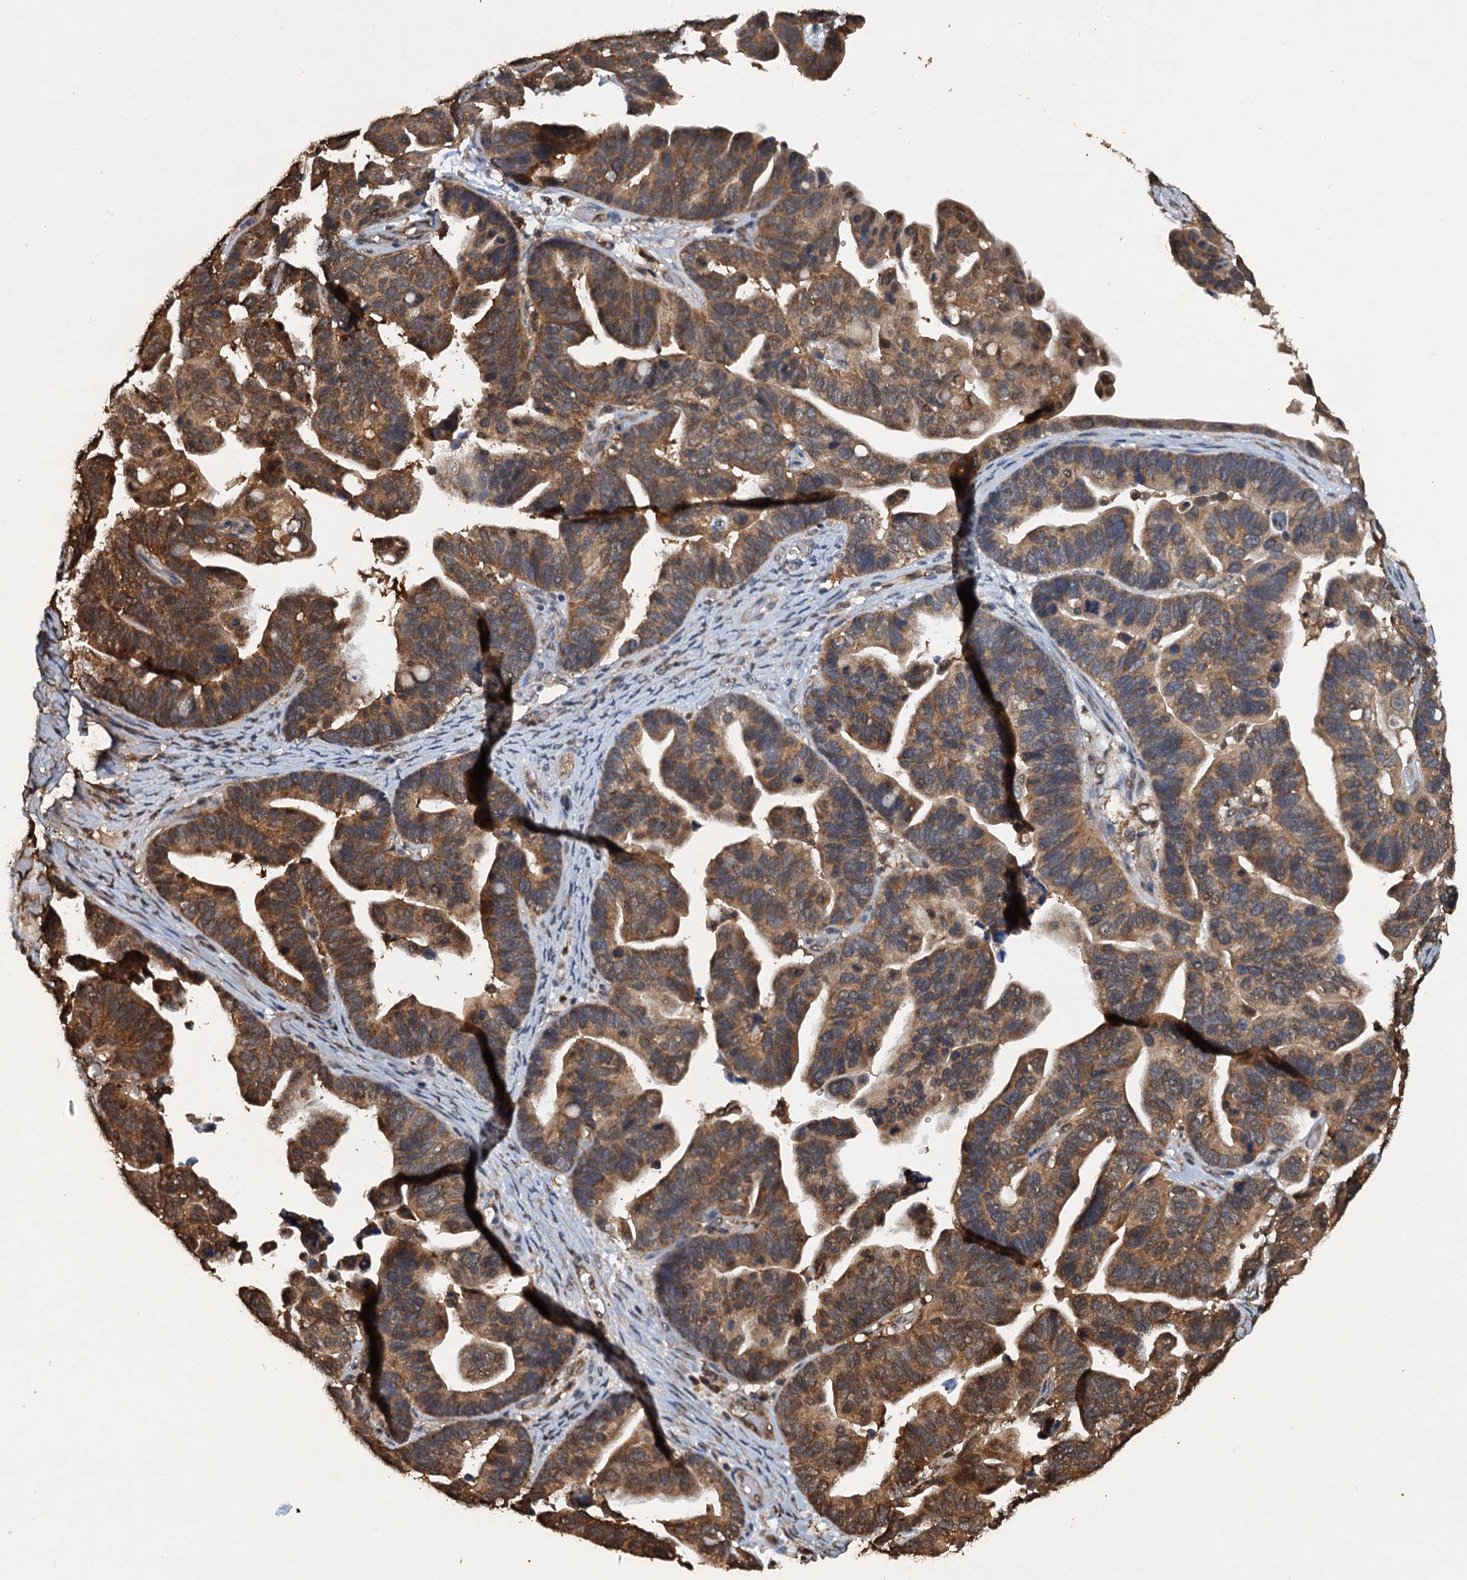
{"staining": {"intensity": "moderate", "quantity": ">75%", "location": "cytoplasmic/membranous"}, "tissue": "ovarian cancer", "cell_type": "Tumor cells", "image_type": "cancer", "snomed": [{"axis": "morphology", "description": "Cystadenocarcinoma, serous, NOS"}, {"axis": "topography", "description": "Ovary"}], "caption": "Serous cystadenocarcinoma (ovarian) tissue reveals moderate cytoplasmic/membranous expression in about >75% of tumor cells, visualized by immunohistochemistry. (Stains: DAB in brown, nuclei in blue, Microscopy: brightfield microscopy at high magnification).", "gene": "PSMD9", "patient": {"sex": "female", "age": 56}}